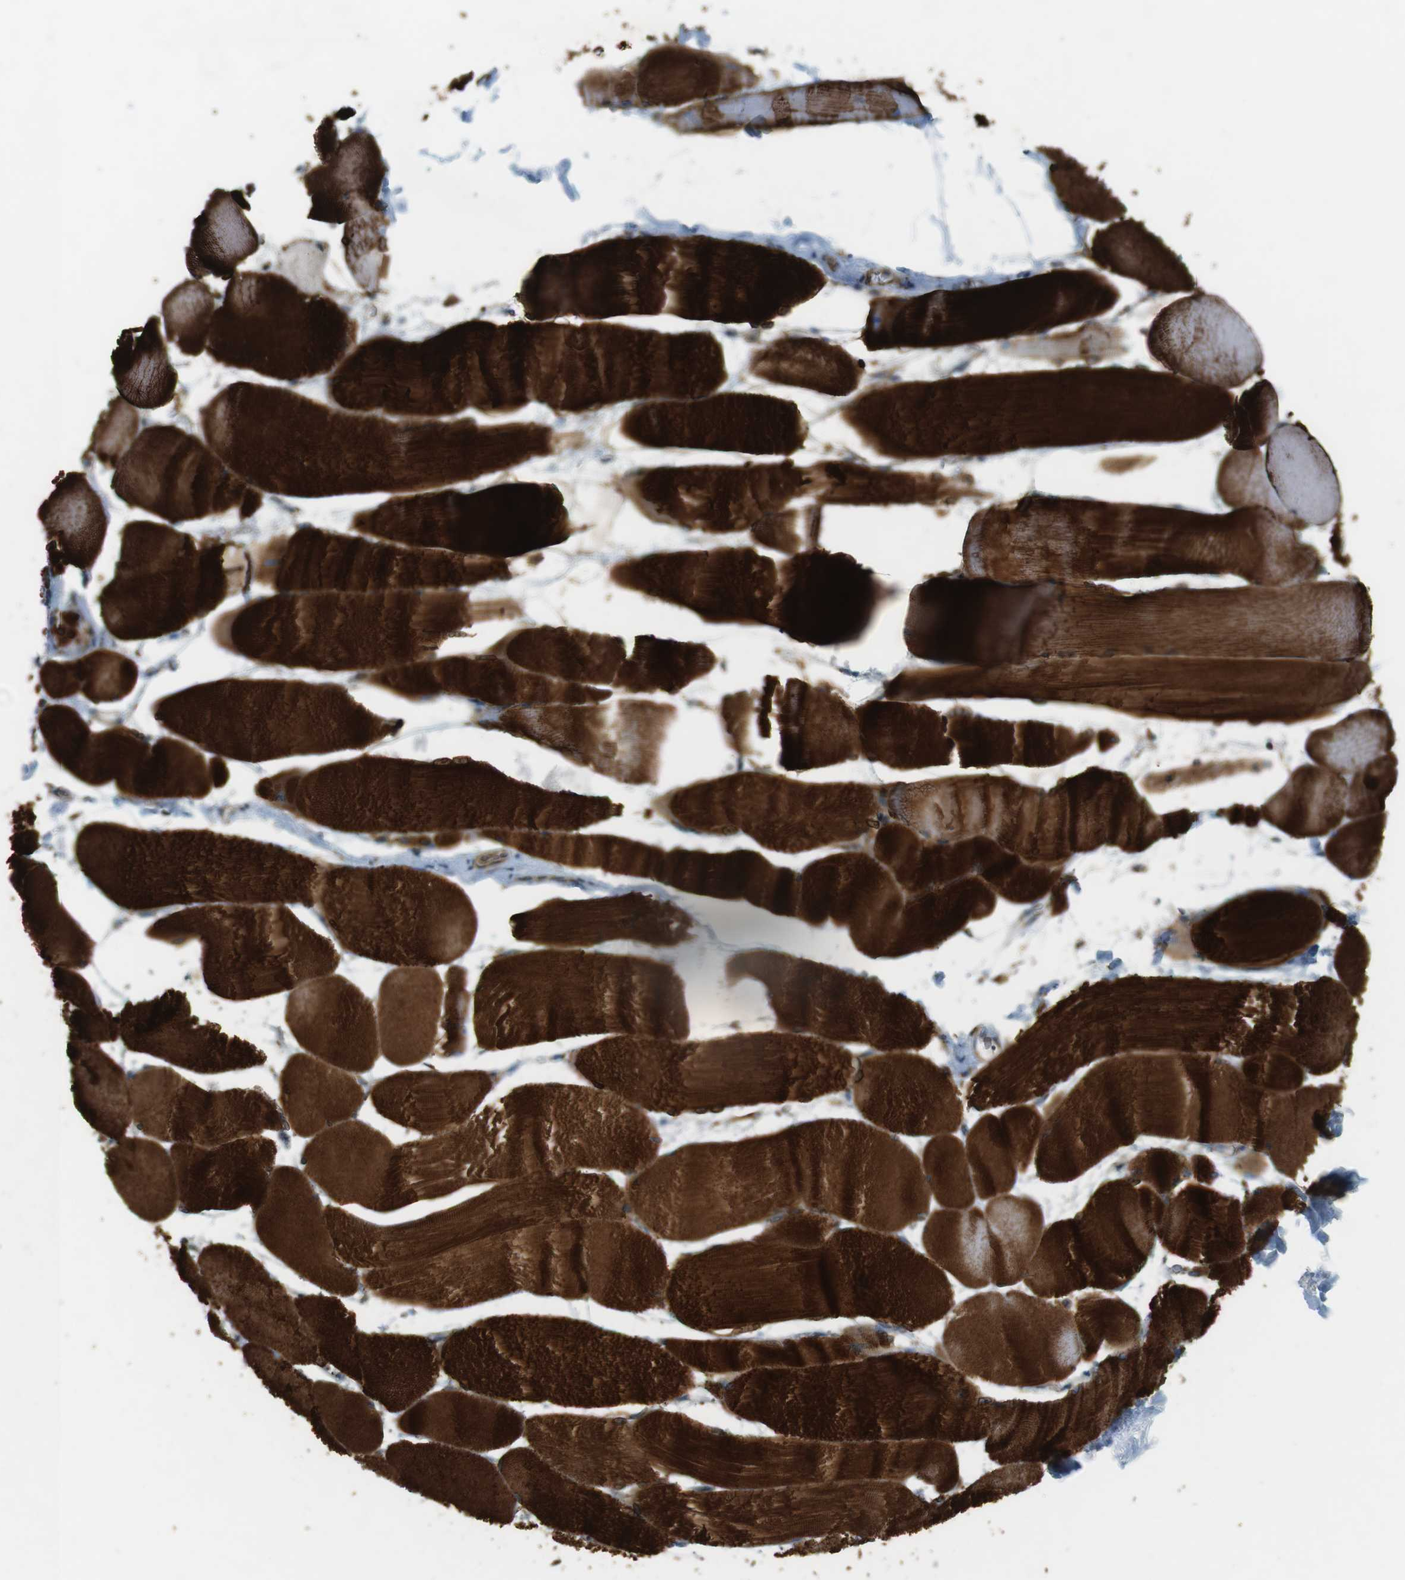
{"staining": {"intensity": "strong", "quantity": ">75%", "location": "cytoplasmic/membranous"}, "tissue": "skeletal muscle", "cell_type": "Myocytes", "image_type": "normal", "snomed": [{"axis": "morphology", "description": "Normal tissue, NOS"}, {"axis": "morphology", "description": "Squamous cell carcinoma, NOS"}, {"axis": "topography", "description": "Skeletal muscle"}], "caption": "Immunohistochemical staining of benign skeletal muscle reveals >75% levels of strong cytoplasmic/membranous protein positivity in about >75% of myocytes.", "gene": "SLC41A1", "patient": {"sex": "male", "age": 51}}